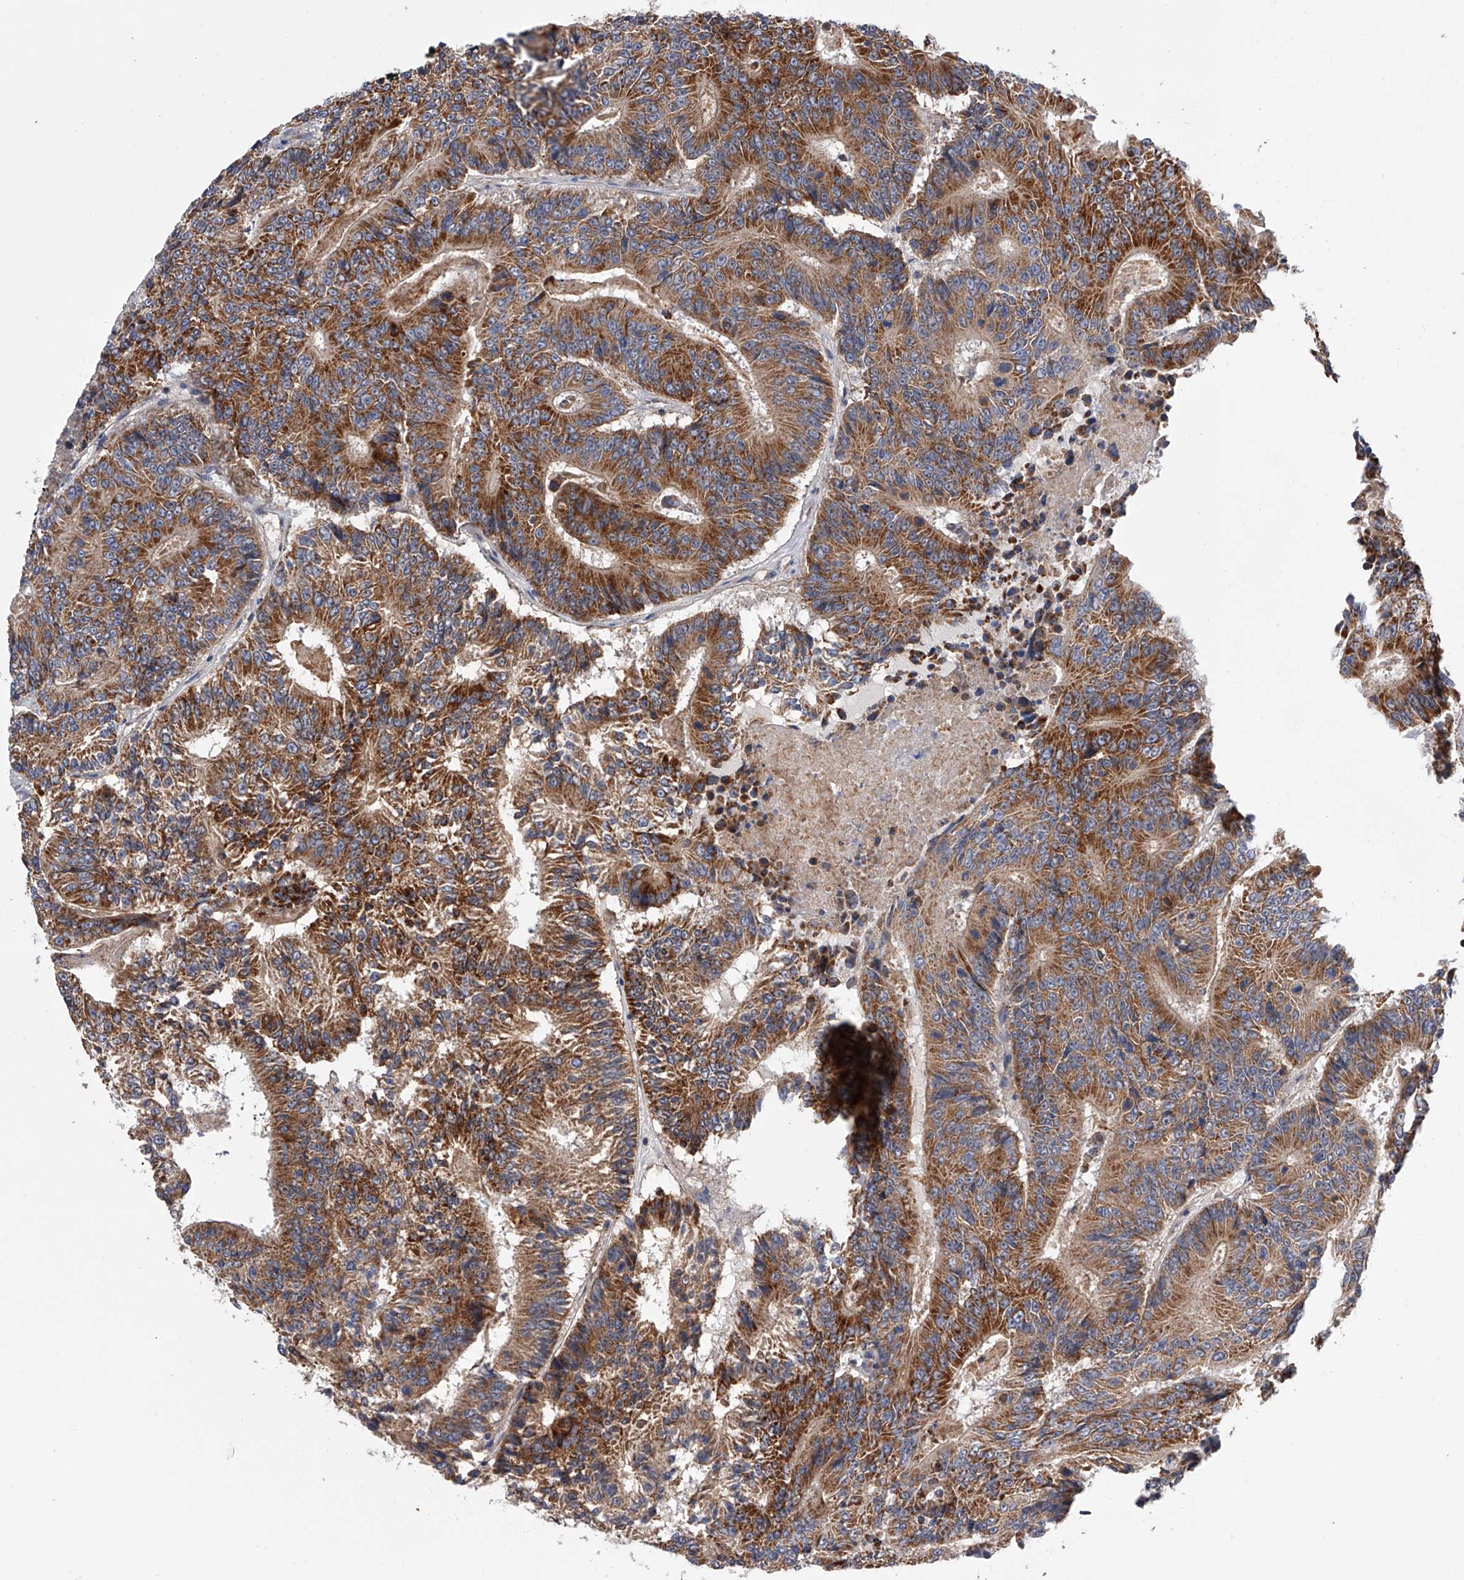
{"staining": {"intensity": "strong", "quantity": ">75%", "location": "cytoplasmic/membranous"}, "tissue": "colorectal cancer", "cell_type": "Tumor cells", "image_type": "cancer", "snomed": [{"axis": "morphology", "description": "Adenocarcinoma, NOS"}, {"axis": "topography", "description": "Colon"}], "caption": "The histopathology image displays staining of colorectal cancer, revealing strong cytoplasmic/membranous protein positivity (brown color) within tumor cells.", "gene": "MLYCD", "patient": {"sex": "male", "age": 83}}